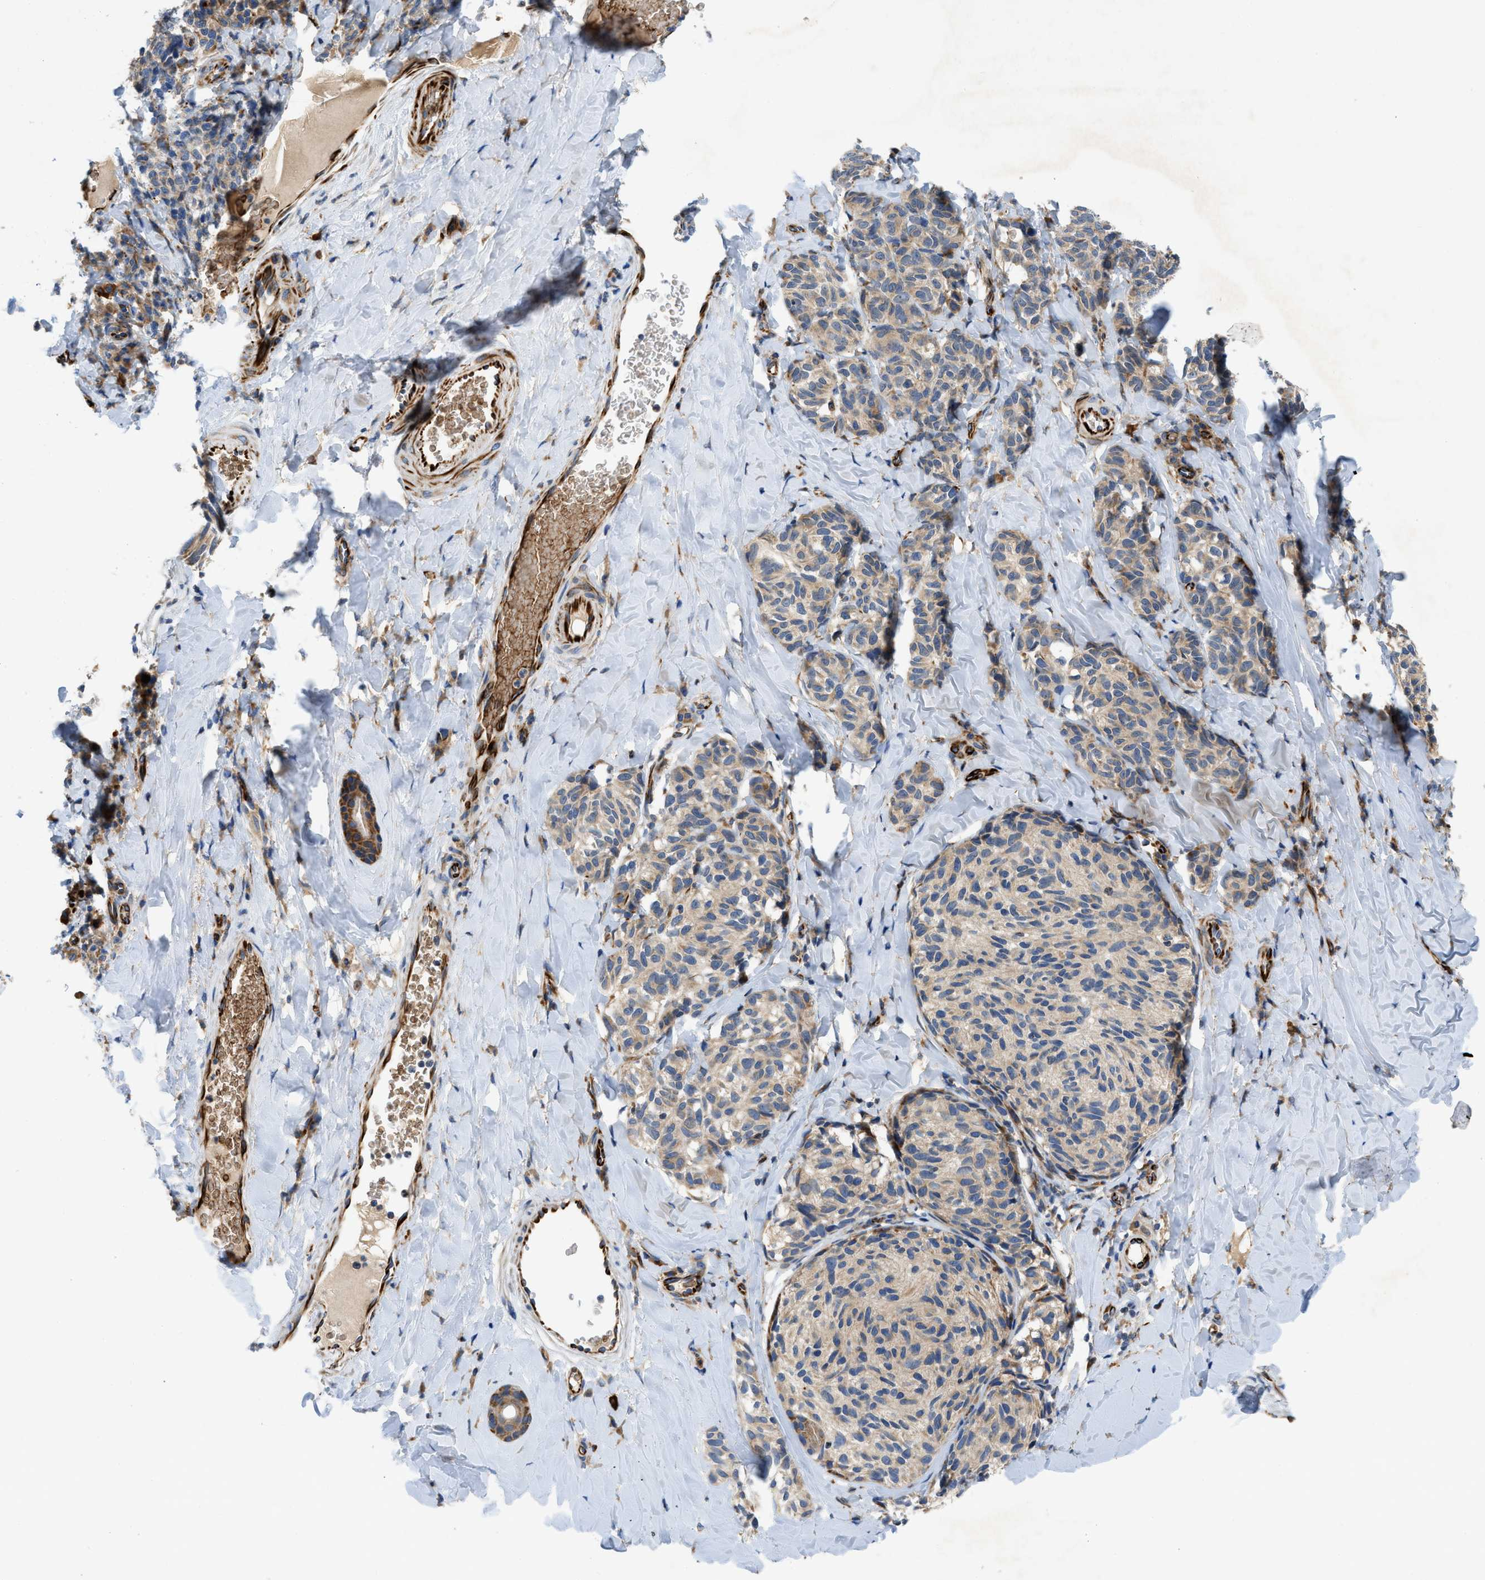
{"staining": {"intensity": "weak", "quantity": ">75%", "location": "cytoplasmic/membranous"}, "tissue": "melanoma", "cell_type": "Tumor cells", "image_type": "cancer", "snomed": [{"axis": "morphology", "description": "Malignant melanoma, NOS"}, {"axis": "topography", "description": "Skin"}], "caption": "This micrograph shows melanoma stained with IHC to label a protein in brown. The cytoplasmic/membranous of tumor cells show weak positivity for the protein. Nuclei are counter-stained blue.", "gene": "ZNF831", "patient": {"sex": "female", "age": 73}}